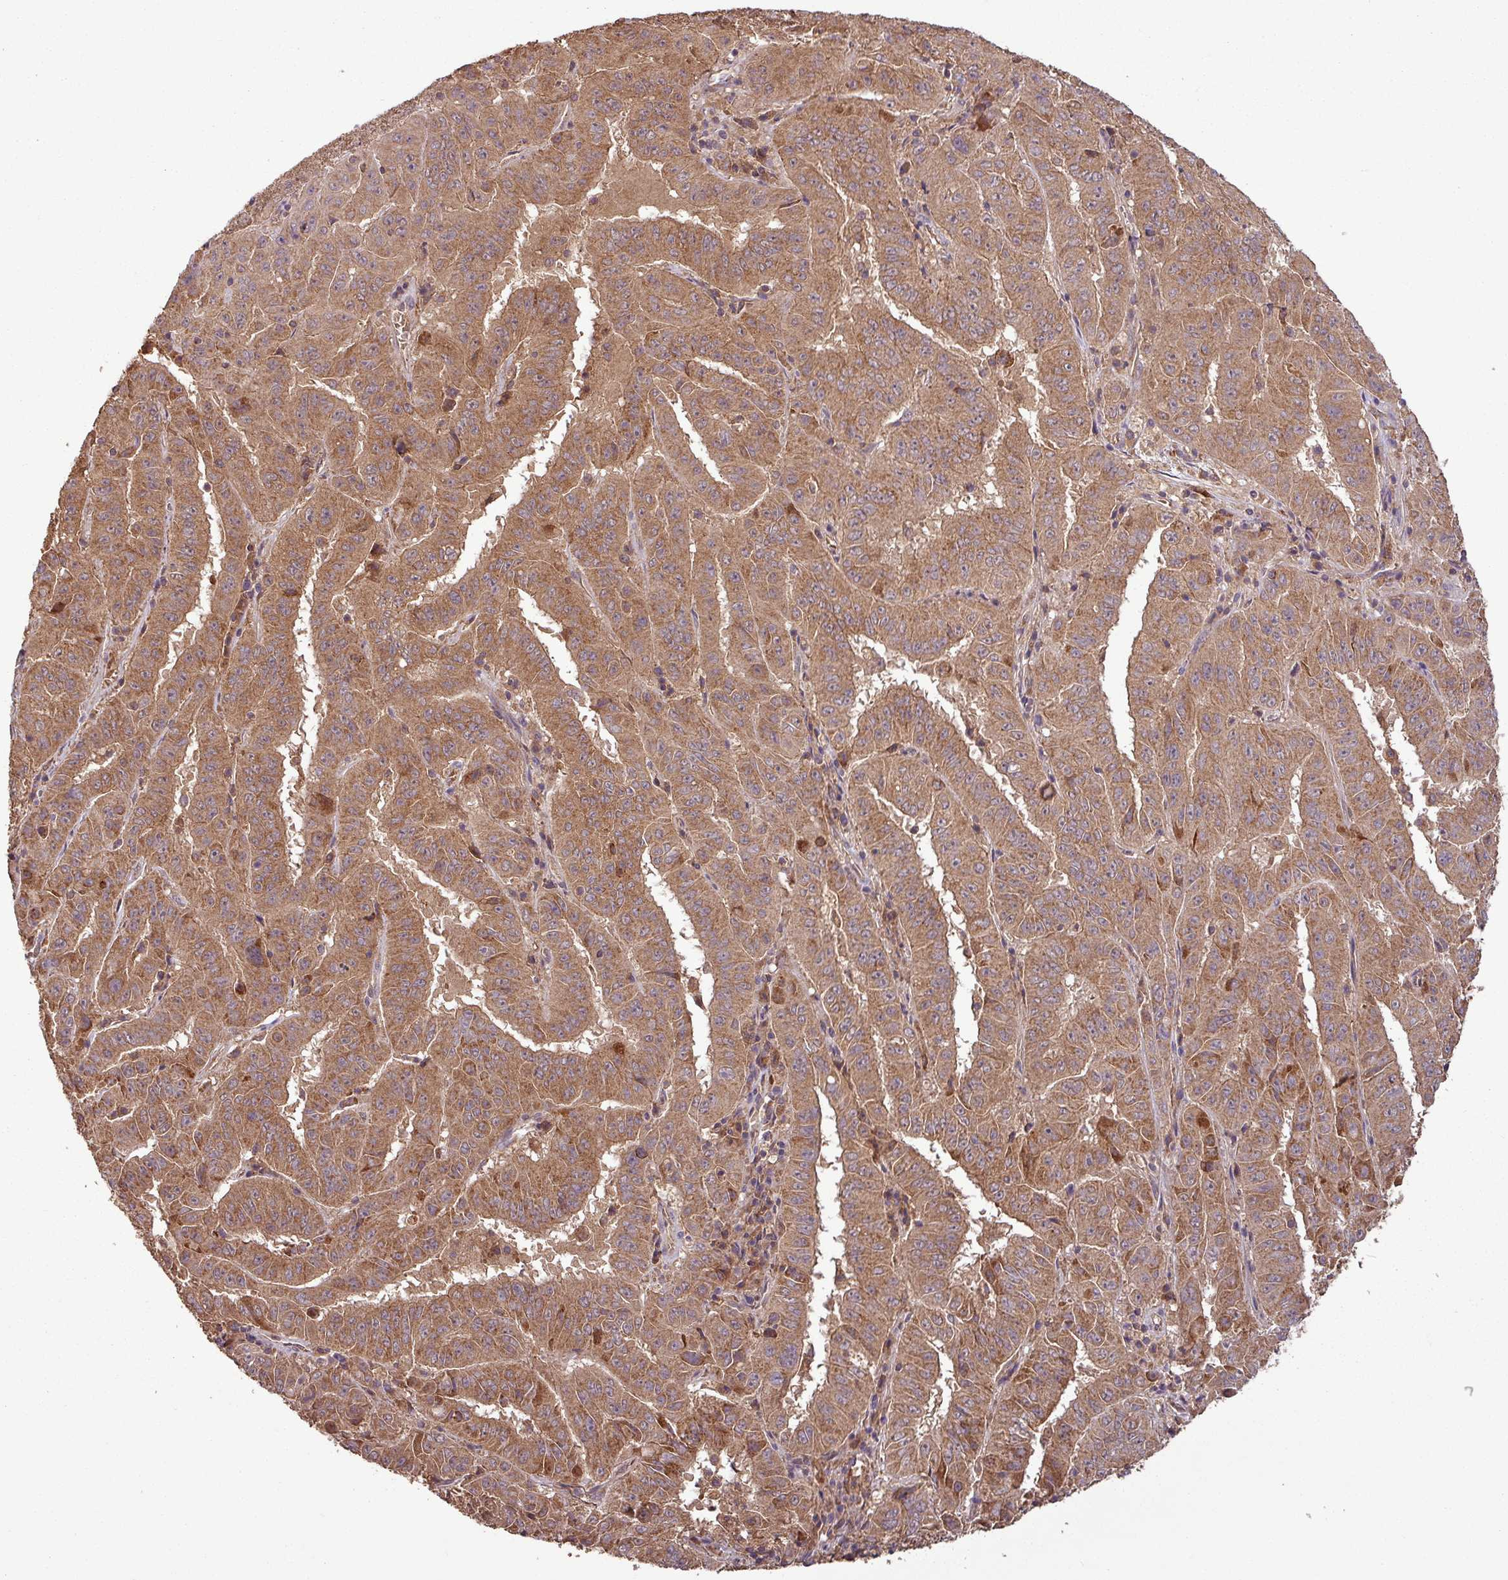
{"staining": {"intensity": "moderate", "quantity": ">75%", "location": "cytoplasmic/membranous"}, "tissue": "pancreatic cancer", "cell_type": "Tumor cells", "image_type": "cancer", "snomed": [{"axis": "morphology", "description": "Adenocarcinoma, NOS"}, {"axis": "topography", "description": "Pancreas"}], "caption": "Immunohistochemical staining of pancreatic adenocarcinoma displays medium levels of moderate cytoplasmic/membranous protein staining in approximately >75% of tumor cells.", "gene": "NT5C3A", "patient": {"sex": "male", "age": 63}}